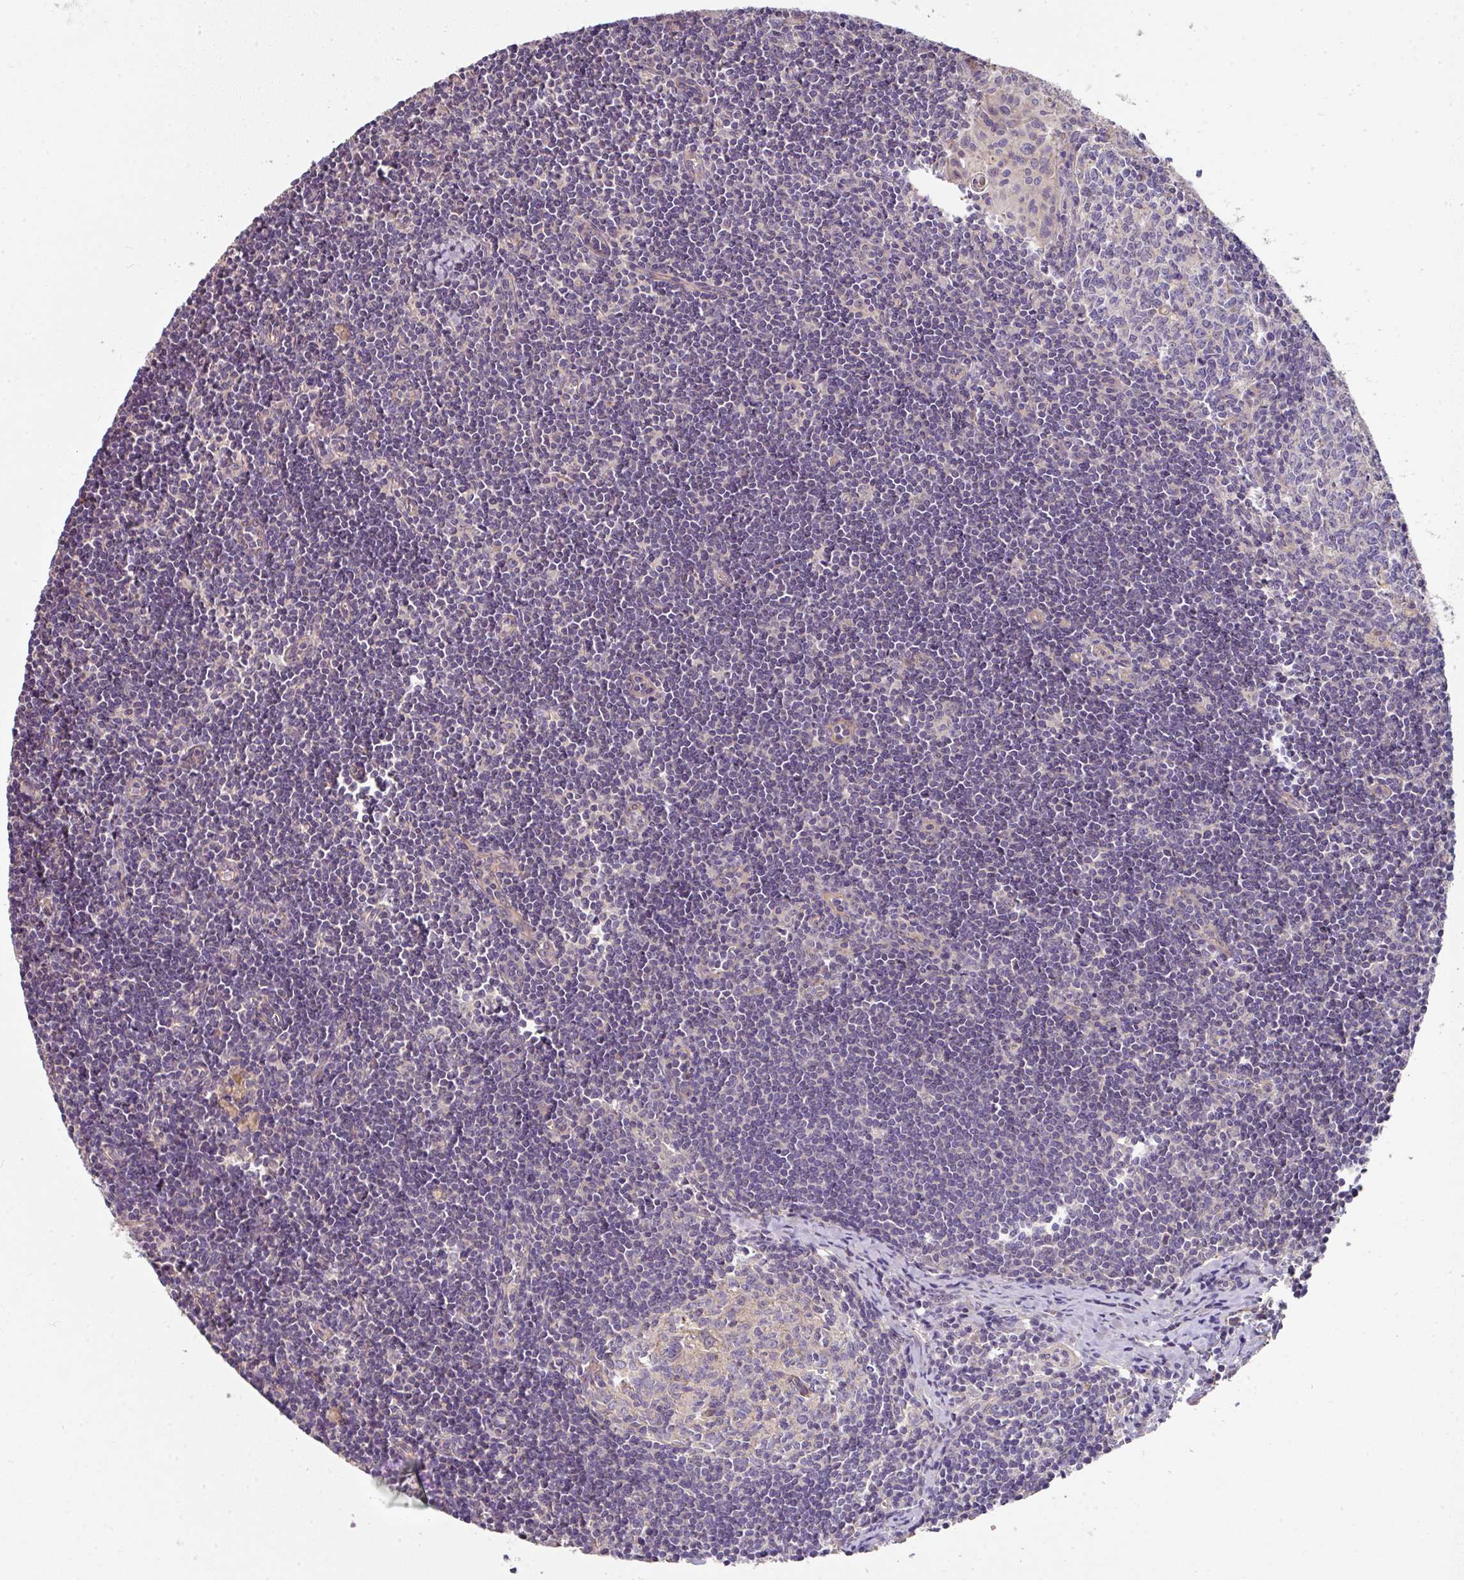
{"staining": {"intensity": "negative", "quantity": "none", "location": "none"}, "tissue": "lymph node", "cell_type": "Germinal center cells", "image_type": "normal", "snomed": [{"axis": "morphology", "description": "Normal tissue, NOS"}, {"axis": "topography", "description": "Lymph node"}], "caption": "Immunohistochemistry (IHC) histopathology image of unremarkable lymph node: human lymph node stained with DAB demonstrates no significant protein staining in germinal center cells. (DAB (3,3'-diaminobenzidine) immunohistochemistry, high magnification).", "gene": "C4orf48", "patient": {"sex": "female", "age": 29}}